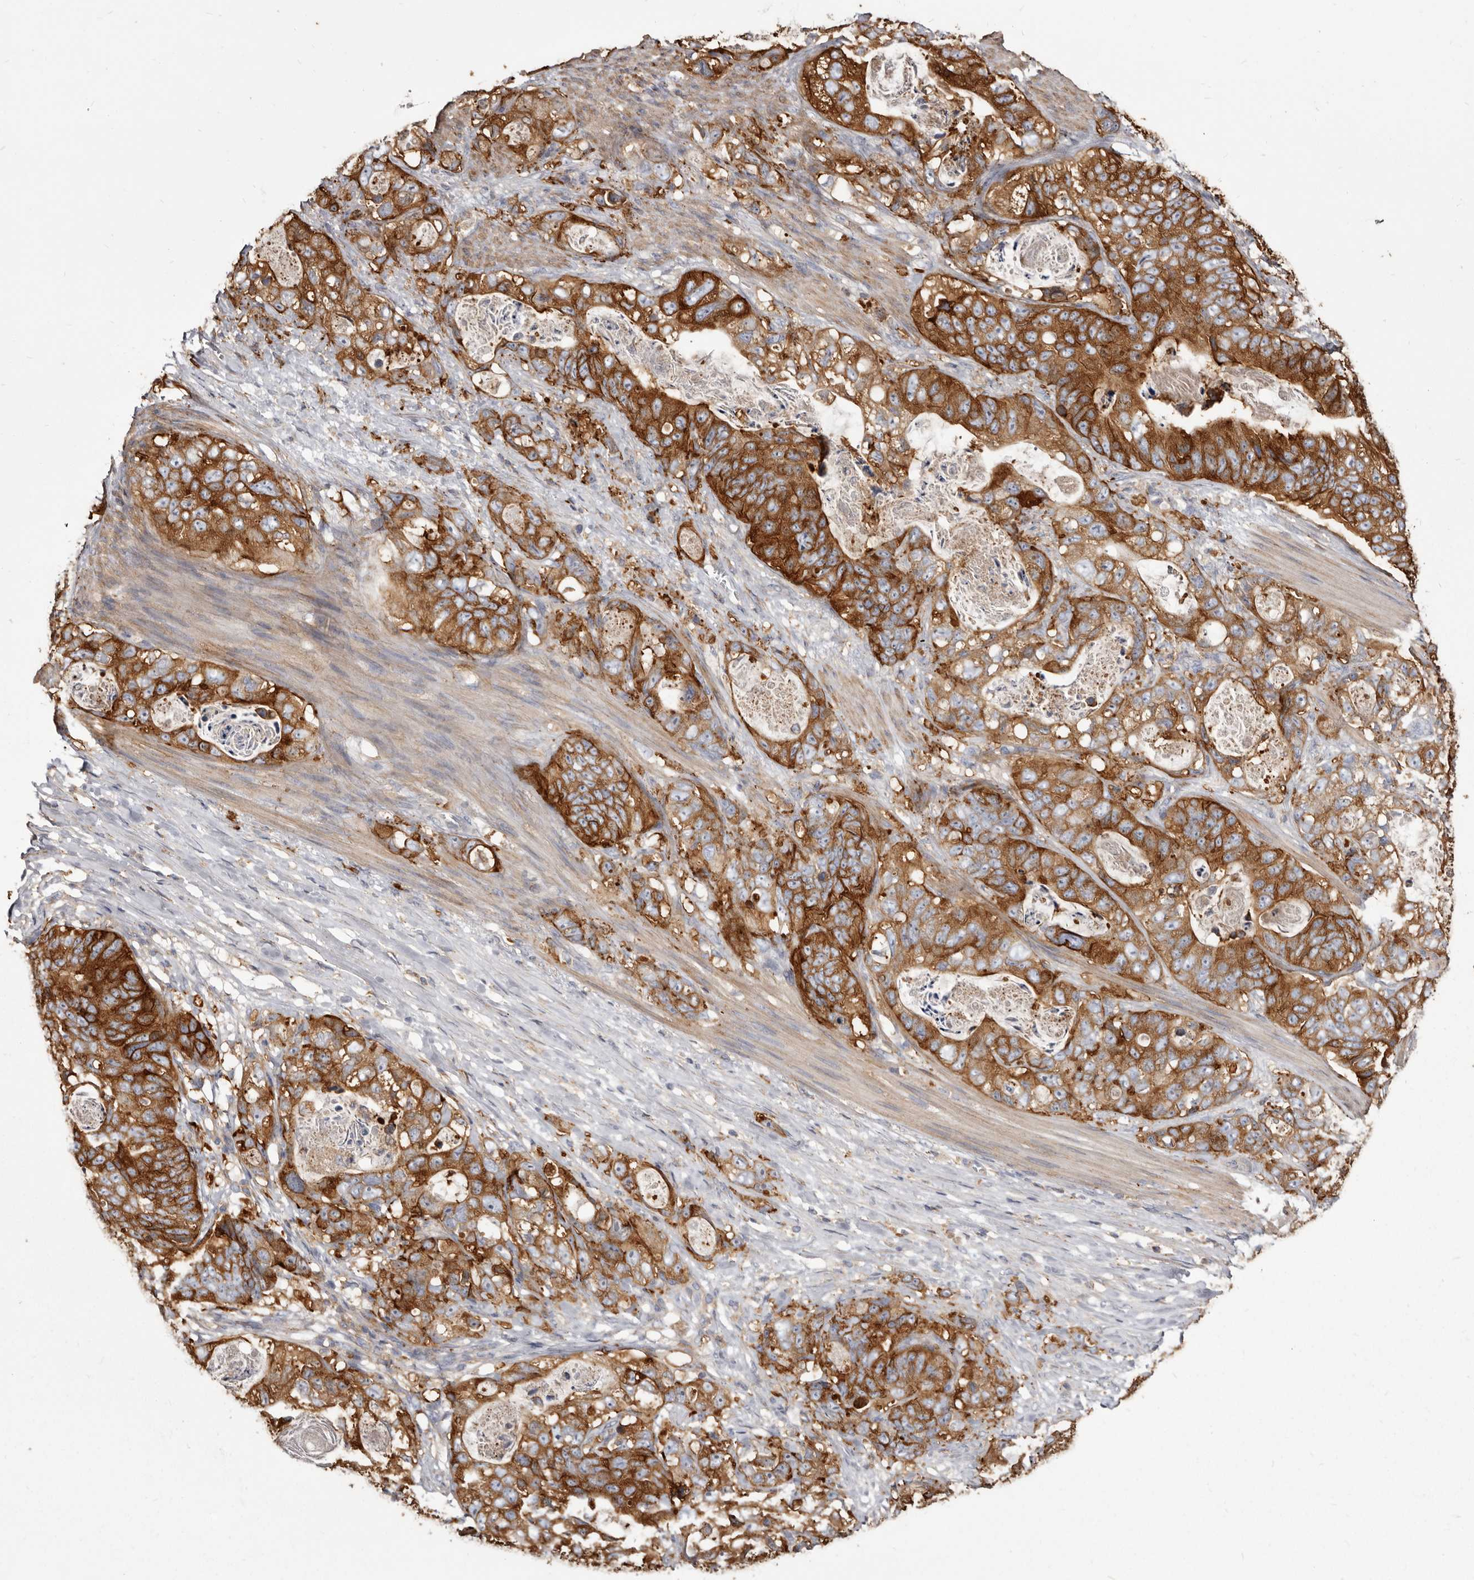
{"staining": {"intensity": "strong", "quantity": ">75%", "location": "cytoplasmic/membranous"}, "tissue": "stomach cancer", "cell_type": "Tumor cells", "image_type": "cancer", "snomed": [{"axis": "morphology", "description": "Normal tissue, NOS"}, {"axis": "morphology", "description": "Adenocarcinoma, NOS"}, {"axis": "topography", "description": "Stomach"}], "caption": "Stomach adenocarcinoma stained for a protein (brown) displays strong cytoplasmic/membranous positive positivity in approximately >75% of tumor cells.", "gene": "TPD52", "patient": {"sex": "female", "age": 89}}